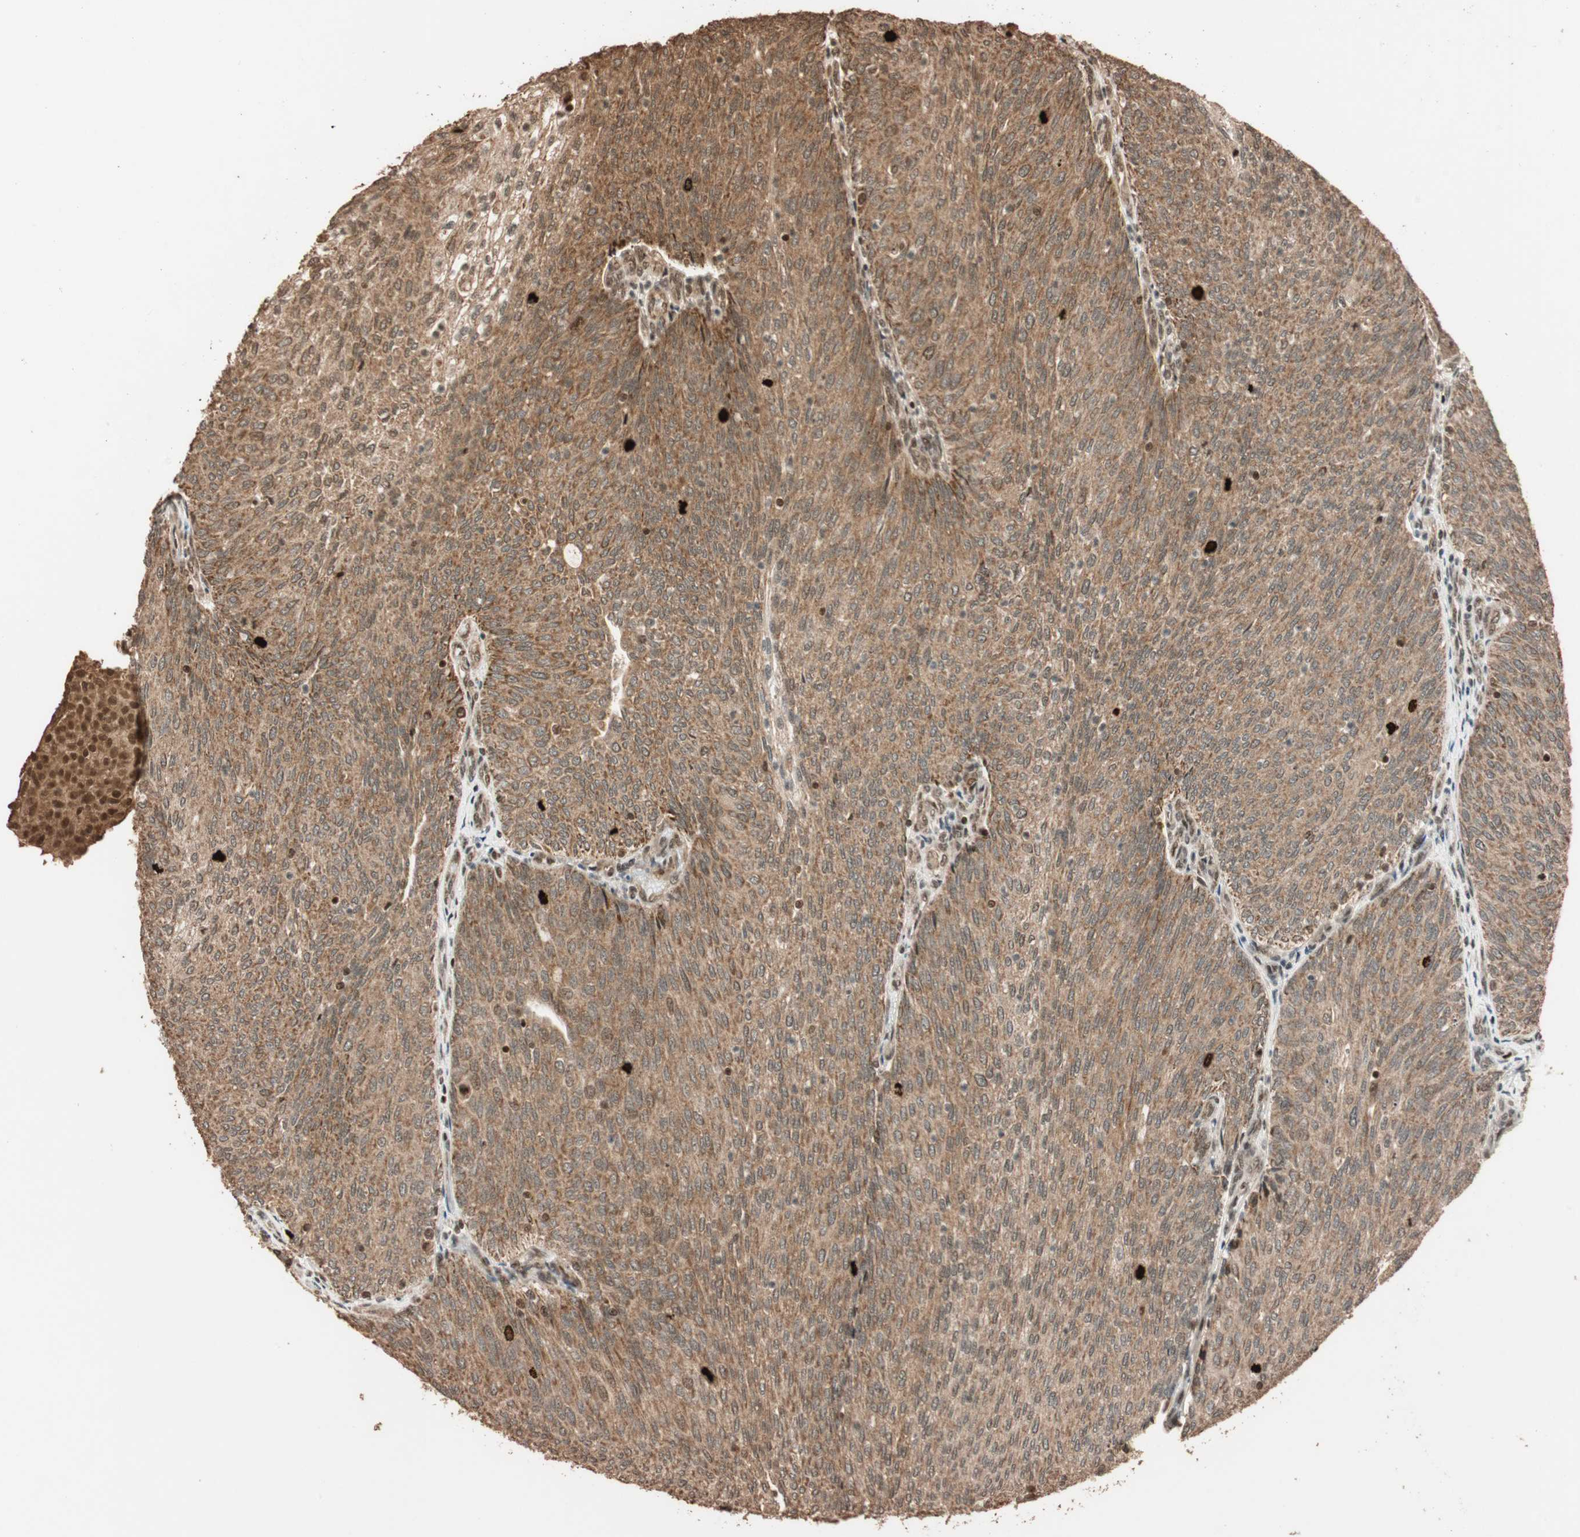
{"staining": {"intensity": "moderate", "quantity": ">75%", "location": "cytoplasmic/membranous"}, "tissue": "urothelial cancer", "cell_type": "Tumor cells", "image_type": "cancer", "snomed": [{"axis": "morphology", "description": "Urothelial carcinoma, Low grade"}, {"axis": "topography", "description": "Urinary bladder"}], "caption": "An IHC image of neoplastic tissue is shown. Protein staining in brown highlights moderate cytoplasmic/membranous positivity in urothelial cancer within tumor cells.", "gene": "ALKBH5", "patient": {"sex": "female", "age": 79}}